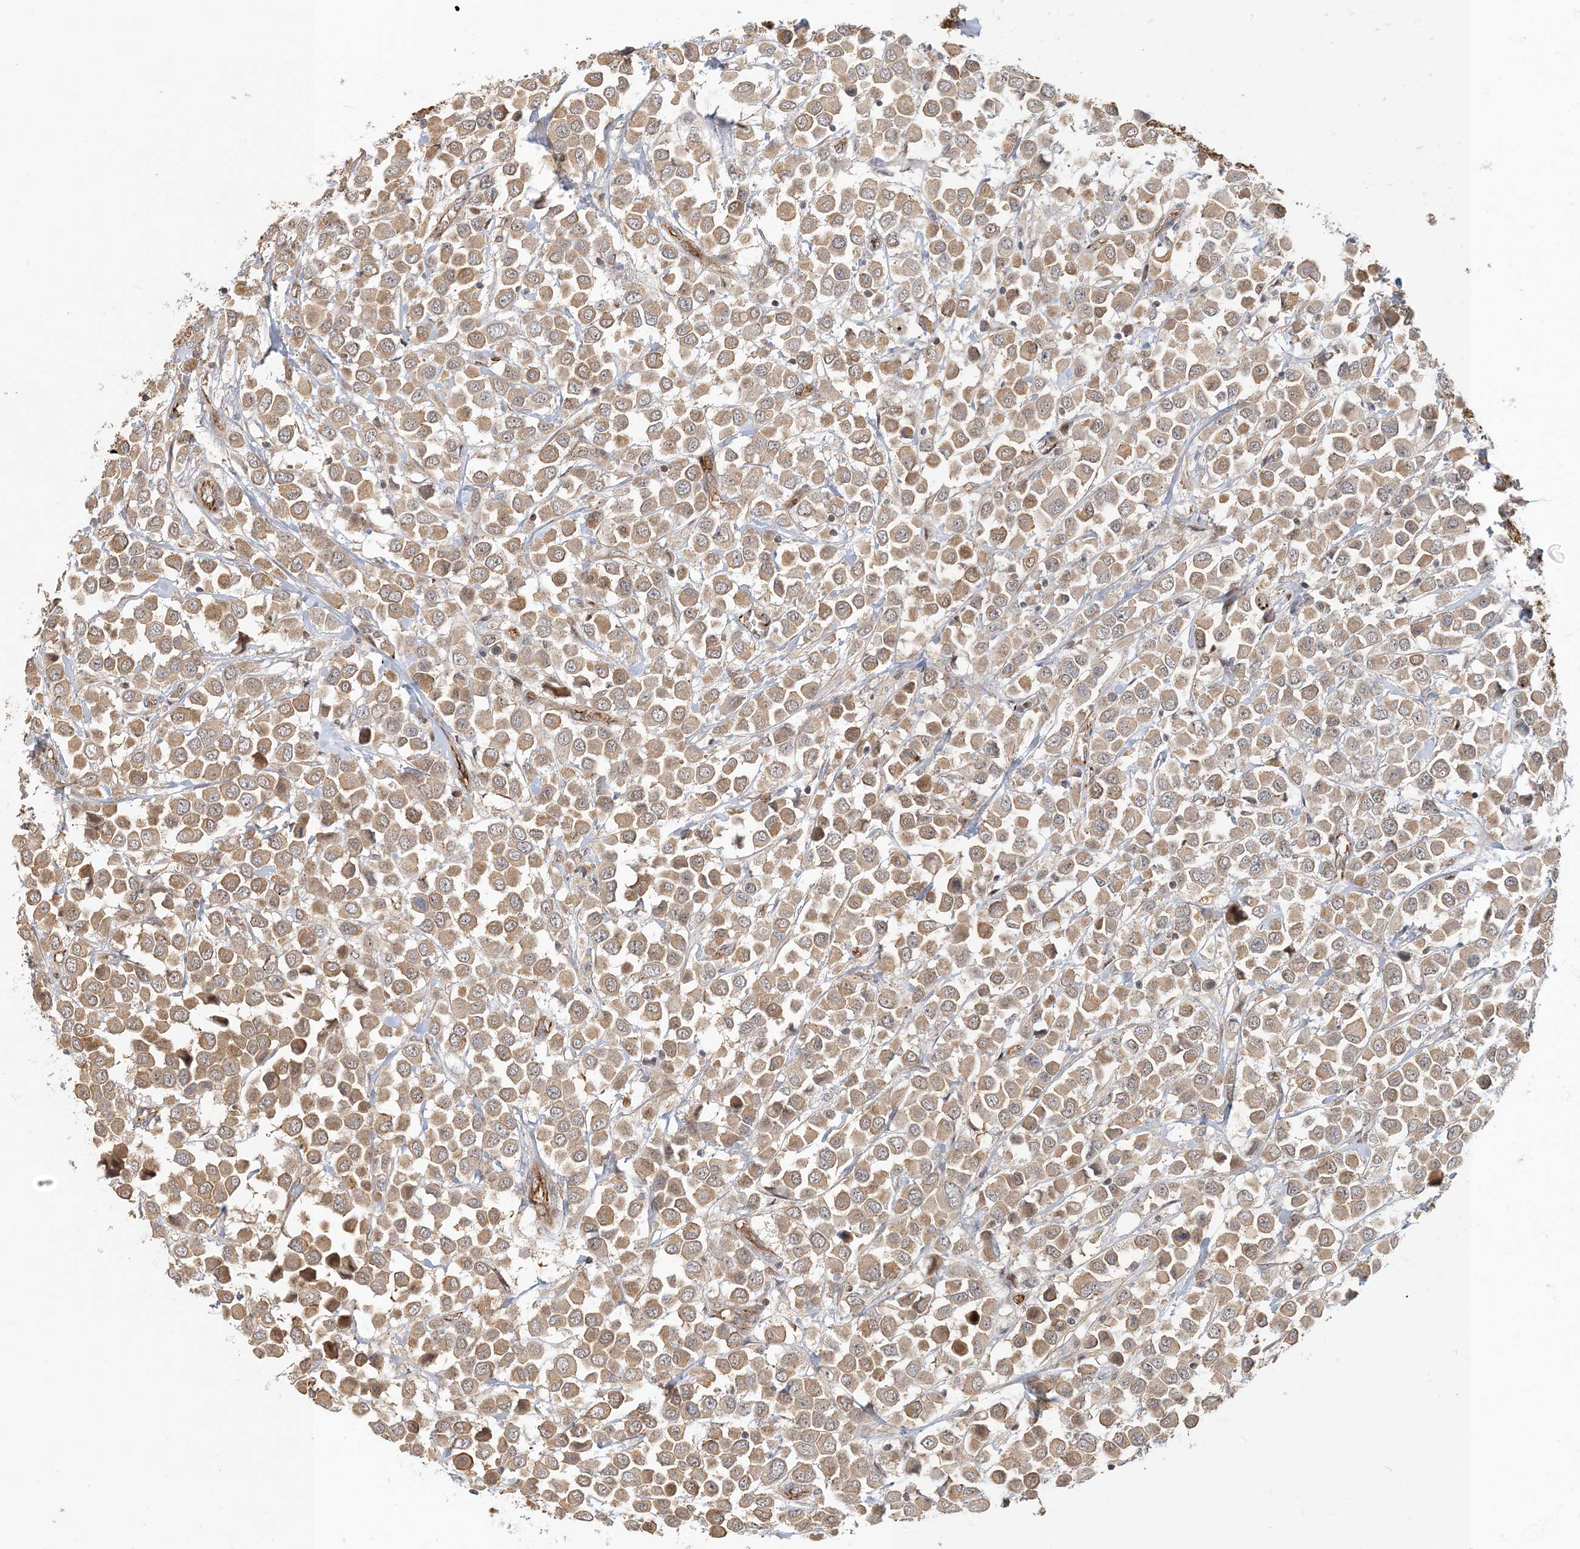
{"staining": {"intensity": "weak", "quantity": ">75%", "location": "cytoplasmic/membranous"}, "tissue": "breast cancer", "cell_type": "Tumor cells", "image_type": "cancer", "snomed": [{"axis": "morphology", "description": "Duct carcinoma"}, {"axis": "topography", "description": "Breast"}], "caption": "Immunohistochemistry (DAB) staining of breast cancer (invasive ductal carcinoma) exhibits weak cytoplasmic/membranous protein positivity in about >75% of tumor cells.", "gene": "MAPKBP1", "patient": {"sex": "female", "age": 61}}